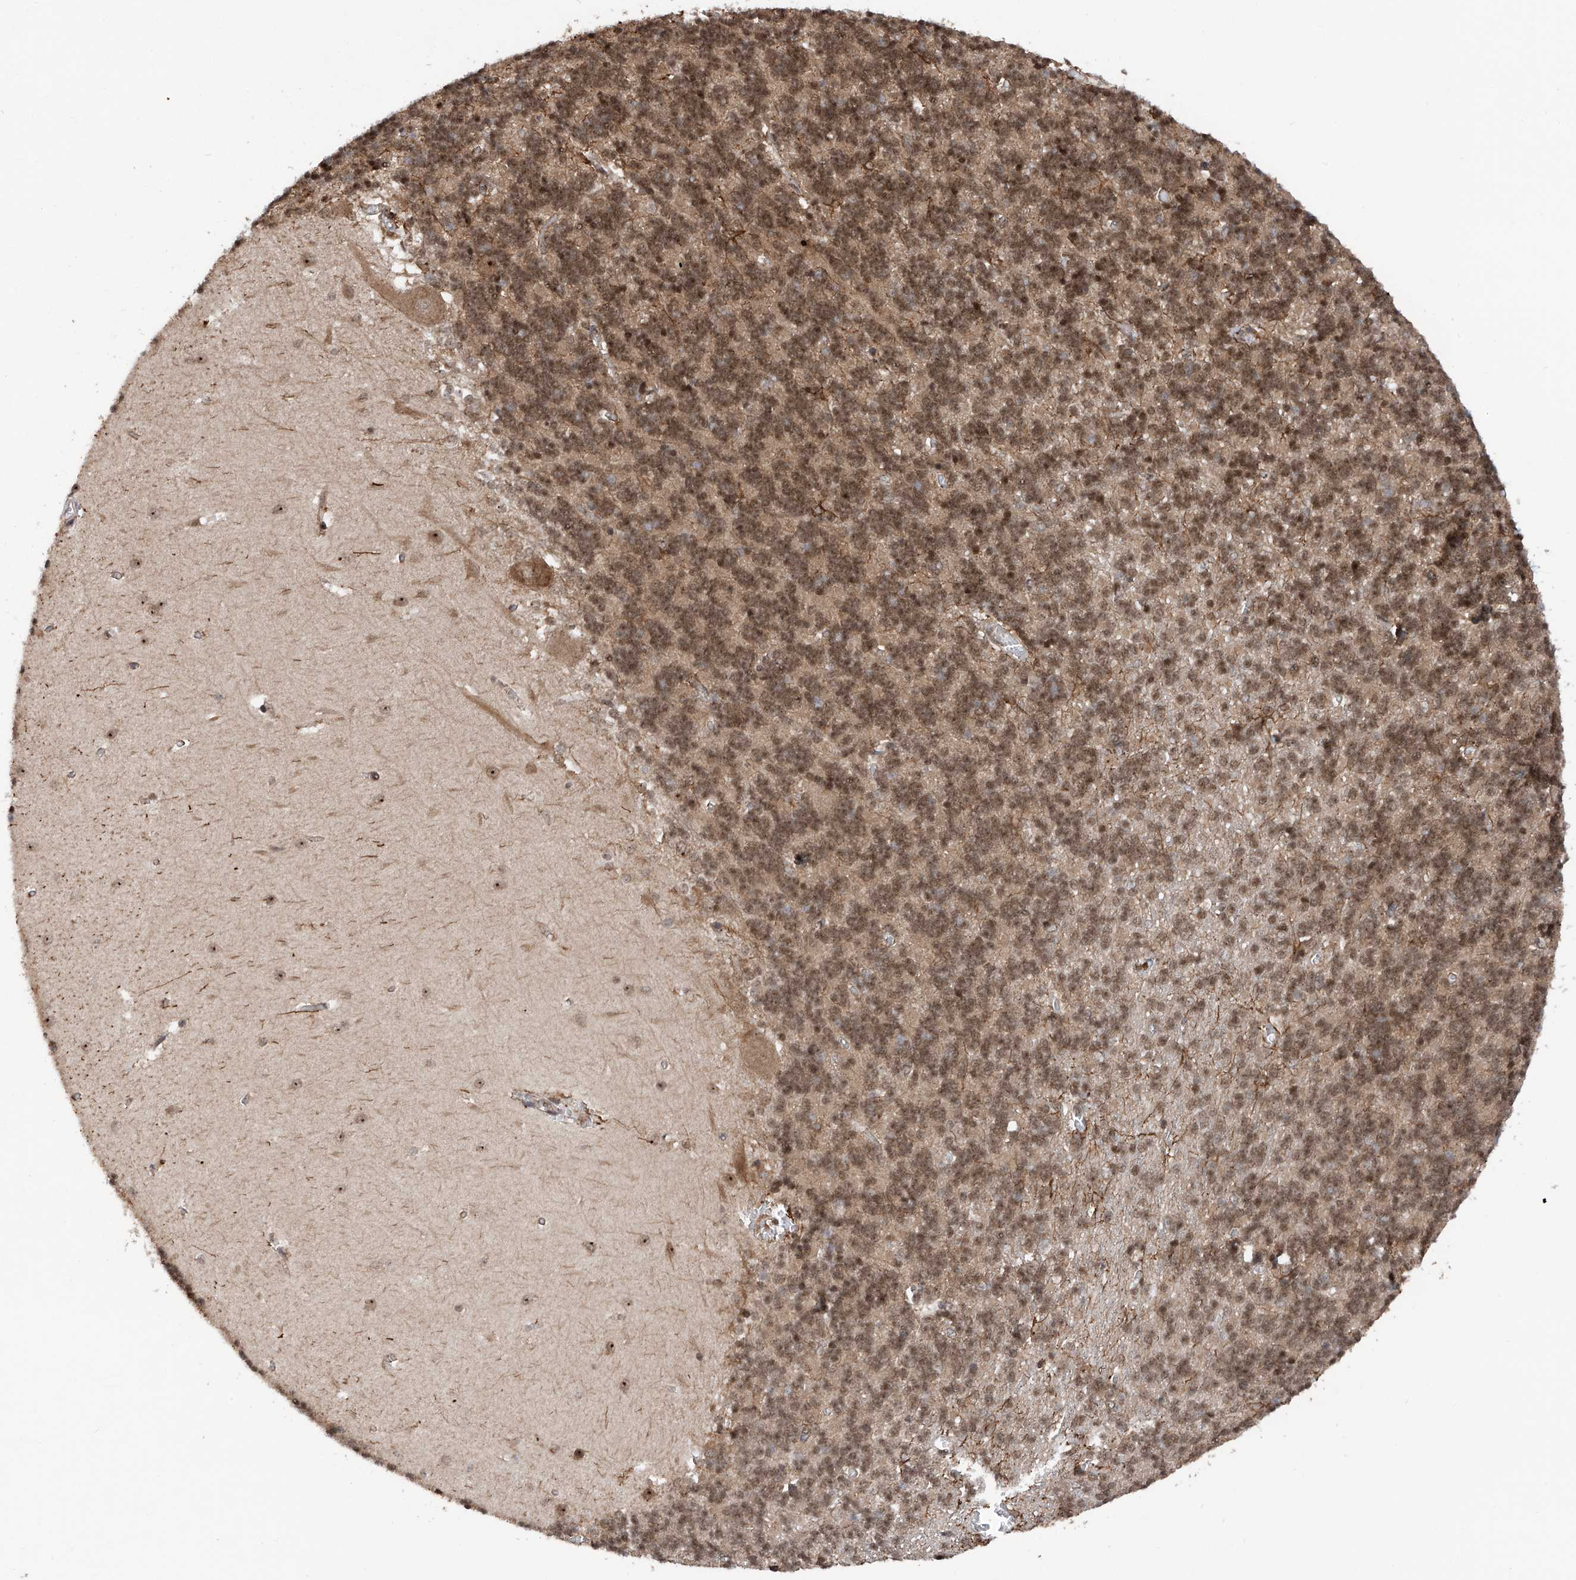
{"staining": {"intensity": "moderate", "quantity": "25%-75%", "location": "cytoplasmic/membranous,nuclear"}, "tissue": "cerebellum", "cell_type": "Cells in granular layer", "image_type": "normal", "snomed": [{"axis": "morphology", "description": "Normal tissue, NOS"}, {"axis": "topography", "description": "Cerebellum"}], "caption": "A brown stain shows moderate cytoplasmic/membranous,nuclear positivity of a protein in cells in granular layer of benign cerebellum.", "gene": "C1orf131", "patient": {"sex": "male", "age": 37}}